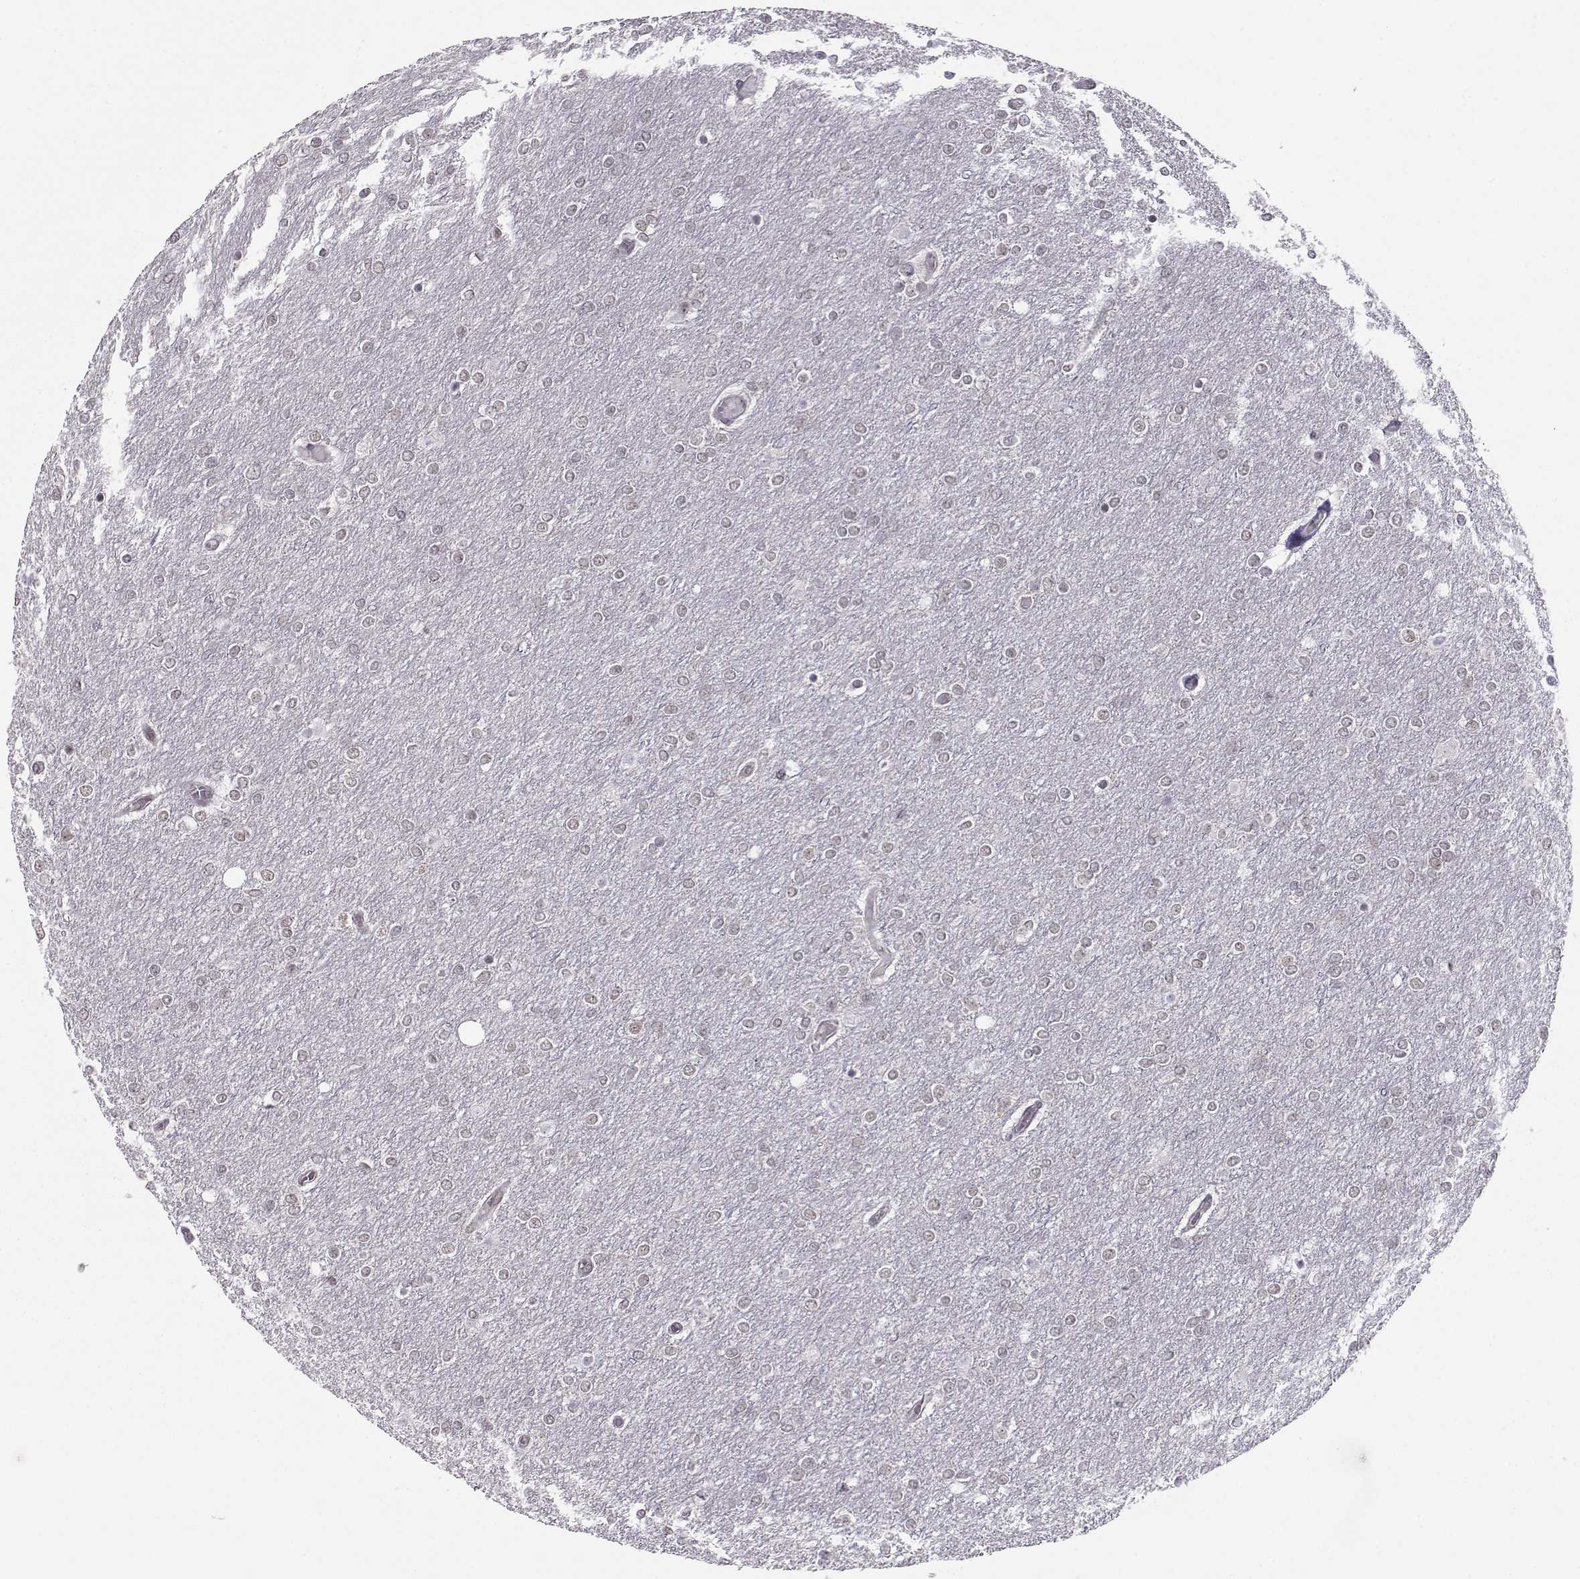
{"staining": {"intensity": "negative", "quantity": "none", "location": "none"}, "tissue": "glioma", "cell_type": "Tumor cells", "image_type": "cancer", "snomed": [{"axis": "morphology", "description": "Glioma, malignant, High grade"}, {"axis": "topography", "description": "Brain"}], "caption": "Photomicrograph shows no protein staining in tumor cells of malignant glioma (high-grade) tissue.", "gene": "KIF13B", "patient": {"sex": "female", "age": 61}}